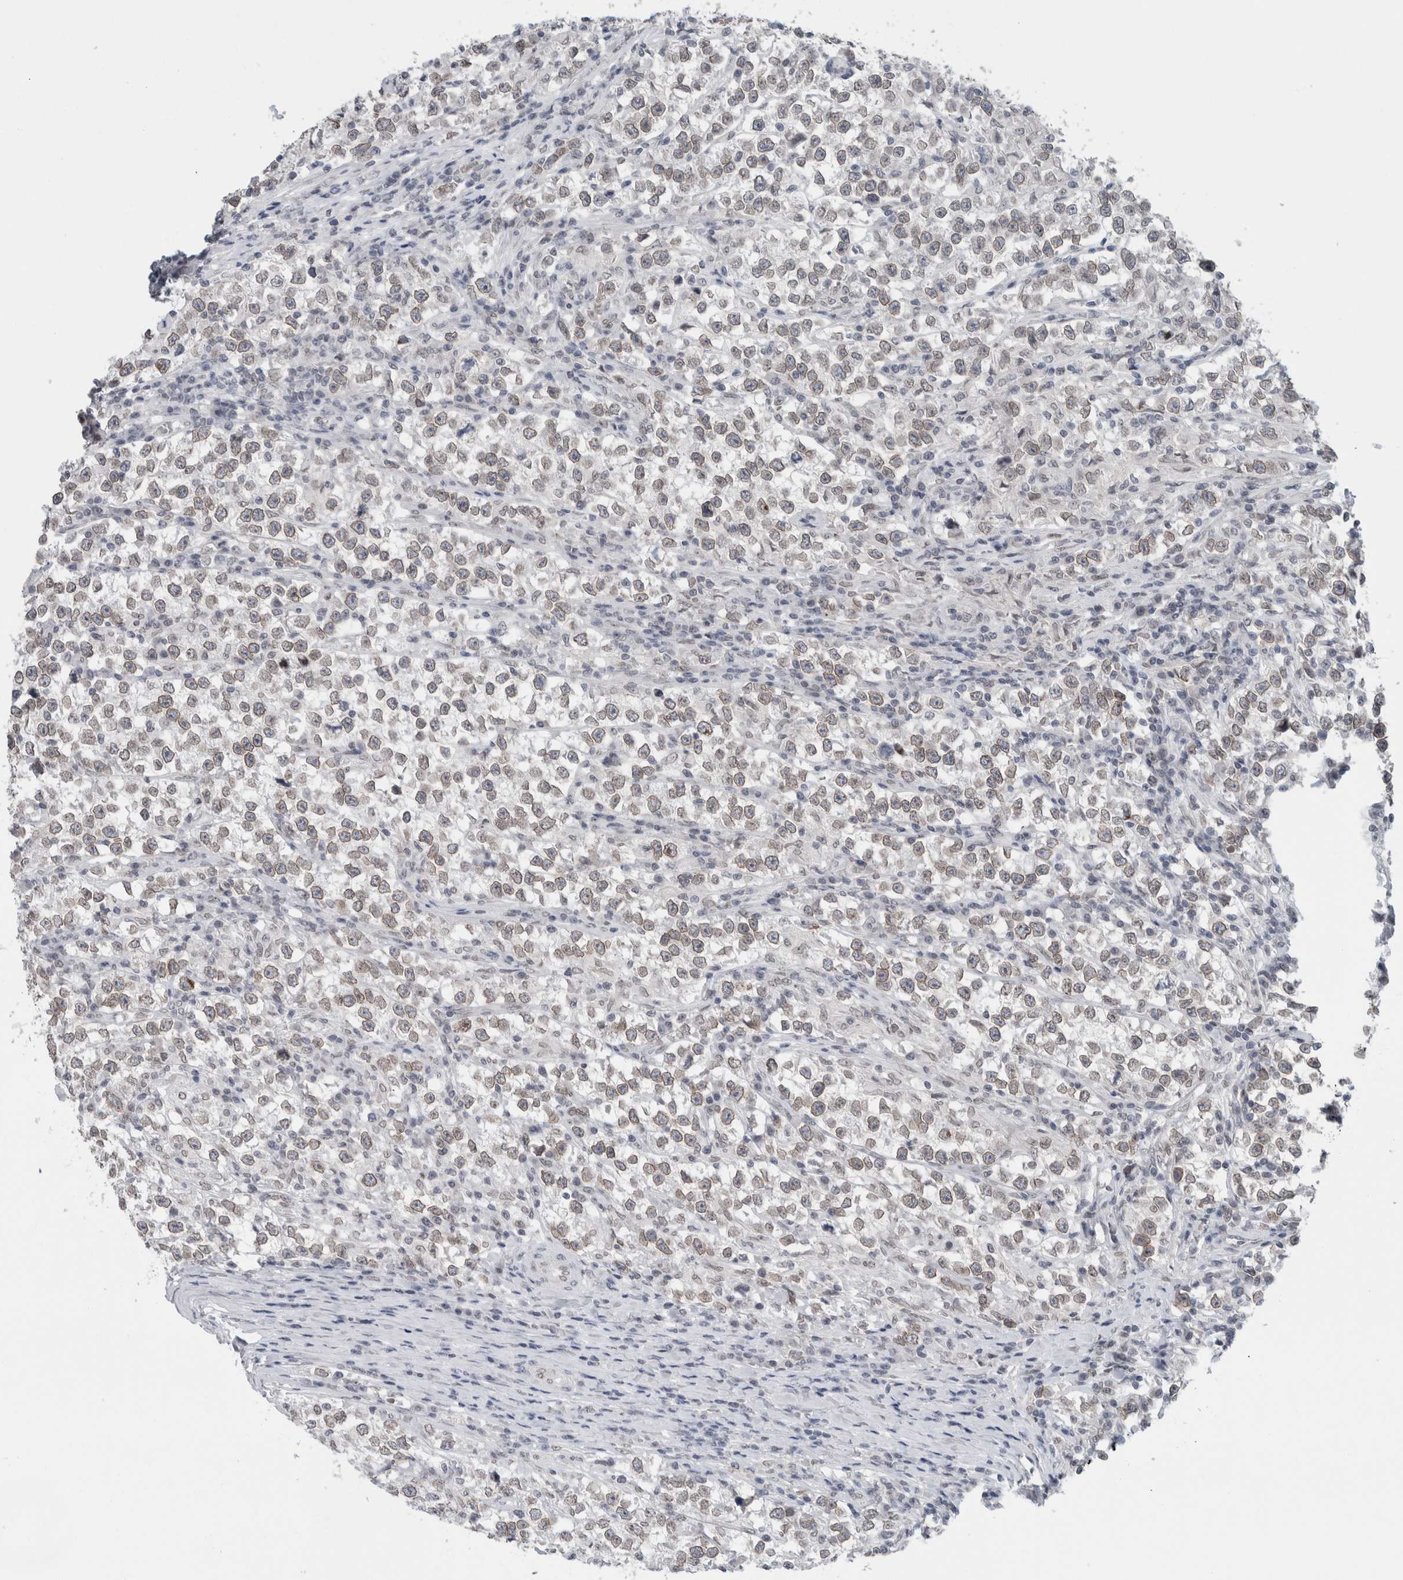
{"staining": {"intensity": "weak", "quantity": ">75%", "location": "cytoplasmic/membranous,nuclear"}, "tissue": "testis cancer", "cell_type": "Tumor cells", "image_type": "cancer", "snomed": [{"axis": "morphology", "description": "Normal tissue, NOS"}, {"axis": "morphology", "description": "Seminoma, NOS"}, {"axis": "topography", "description": "Testis"}], "caption": "Weak cytoplasmic/membranous and nuclear staining is appreciated in approximately >75% of tumor cells in testis cancer (seminoma).", "gene": "ZNF770", "patient": {"sex": "male", "age": 43}}